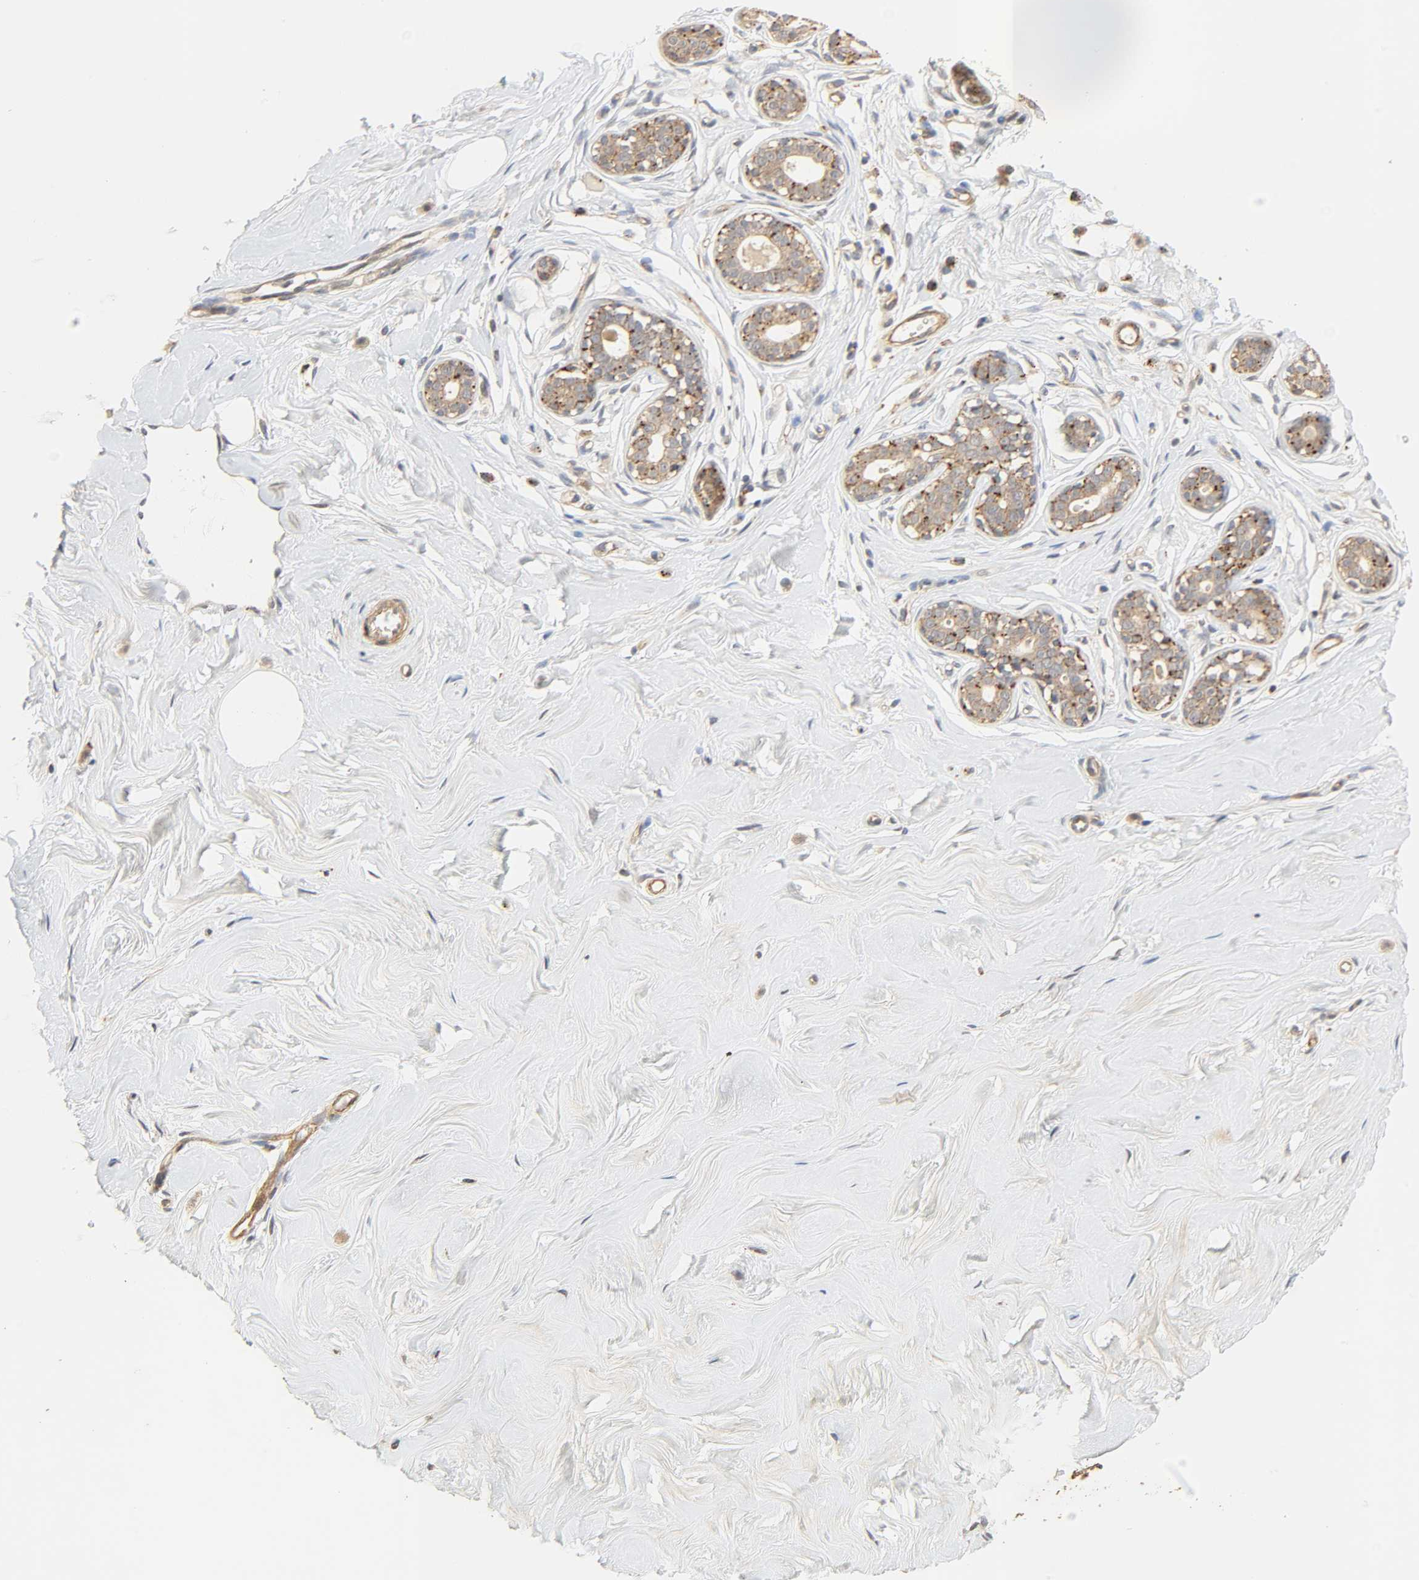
{"staining": {"intensity": "negative", "quantity": "none", "location": "none"}, "tissue": "breast", "cell_type": "Adipocytes", "image_type": "normal", "snomed": [{"axis": "morphology", "description": "Normal tissue, NOS"}, {"axis": "topography", "description": "Breast"}], "caption": "A micrograph of breast stained for a protein reveals no brown staining in adipocytes.", "gene": "MAPK6", "patient": {"sex": "female", "age": 23}}